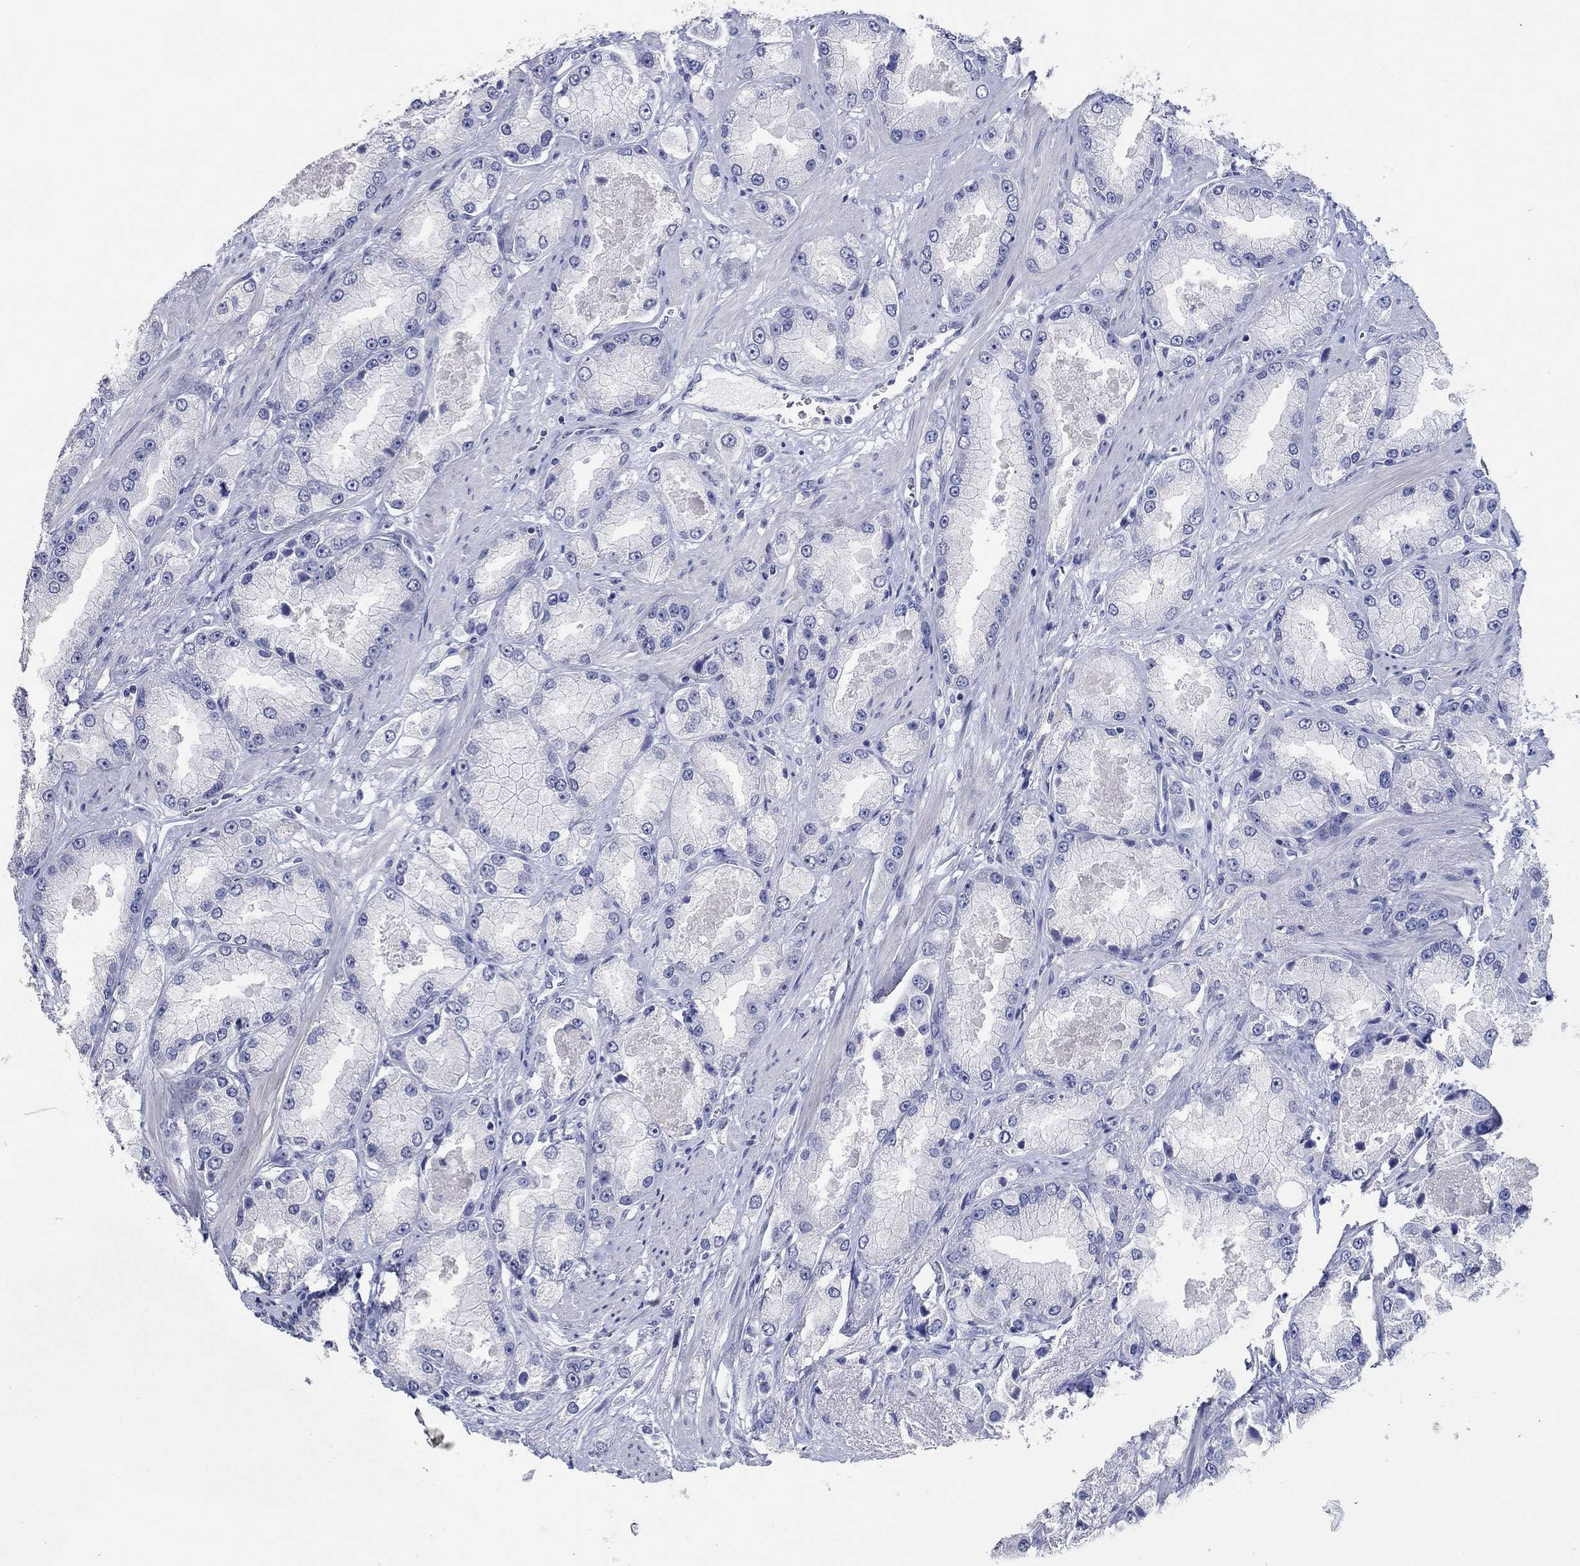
{"staining": {"intensity": "negative", "quantity": "none", "location": "none"}, "tissue": "prostate cancer", "cell_type": "Tumor cells", "image_type": "cancer", "snomed": [{"axis": "morphology", "description": "Adenocarcinoma, NOS"}, {"axis": "topography", "description": "Prostate and seminal vesicle, NOS"}, {"axis": "topography", "description": "Prostate"}], "caption": "DAB immunohistochemical staining of prostate adenocarcinoma displays no significant expression in tumor cells. (IHC, brightfield microscopy, high magnification).", "gene": "POU5F1", "patient": {"sex": "male", "age": 64}}